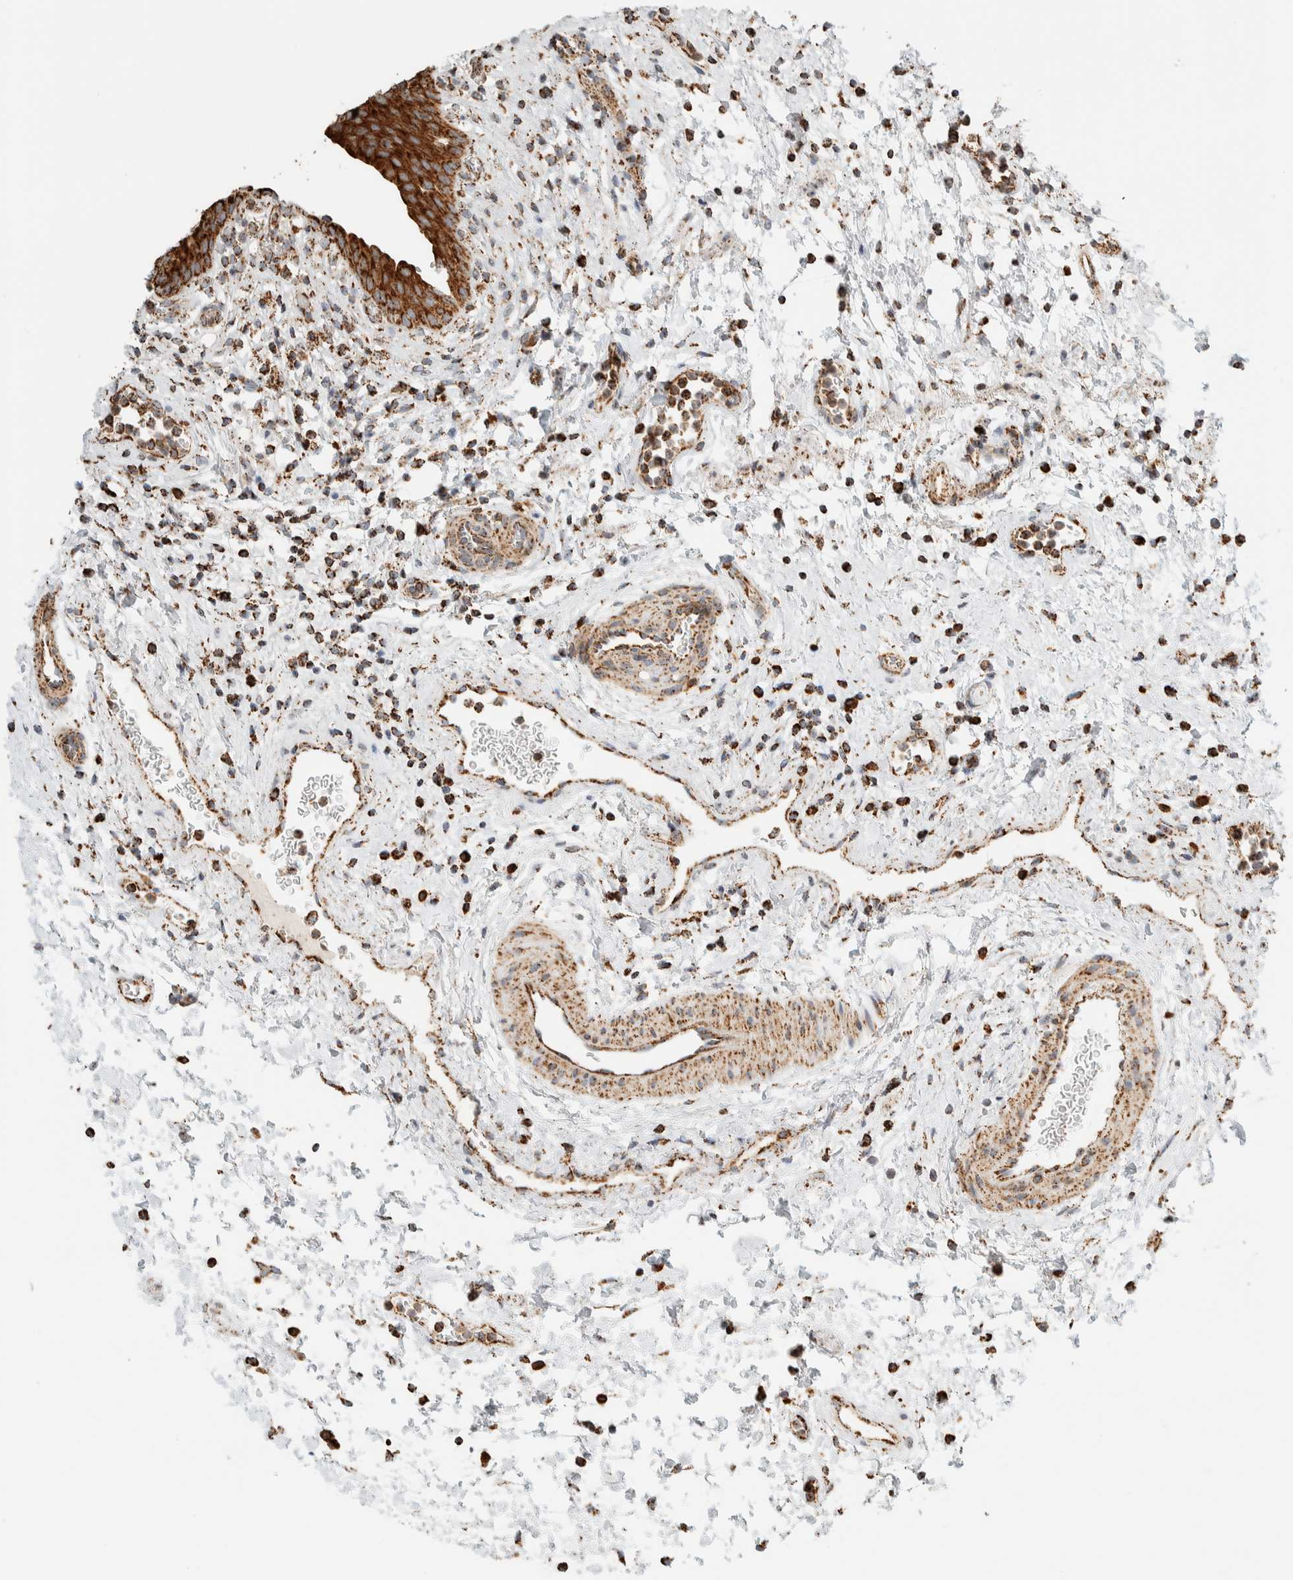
{"staining": {"intensity": "strong", "quantity": ">75%", "location": "cytoplasmic/membranous"}, "tissue": "urinary bladder", "cell_type": "Urothelial cells", "image_type": "normal", "snomed": [{"axis": "morphology", "description": "Normal tissue, NOS"}, {"axis": "topography", "description": "Urinary bladder"}], "caption": "This image shows immunohistochemistry (IHC) staining of normal urinary bladder, with high strong cytoplasmic/membranous positivity in about >75% of urothelial cells.", "gene": "ZNF454", "patient": {"sex": "male", "age": 37}}